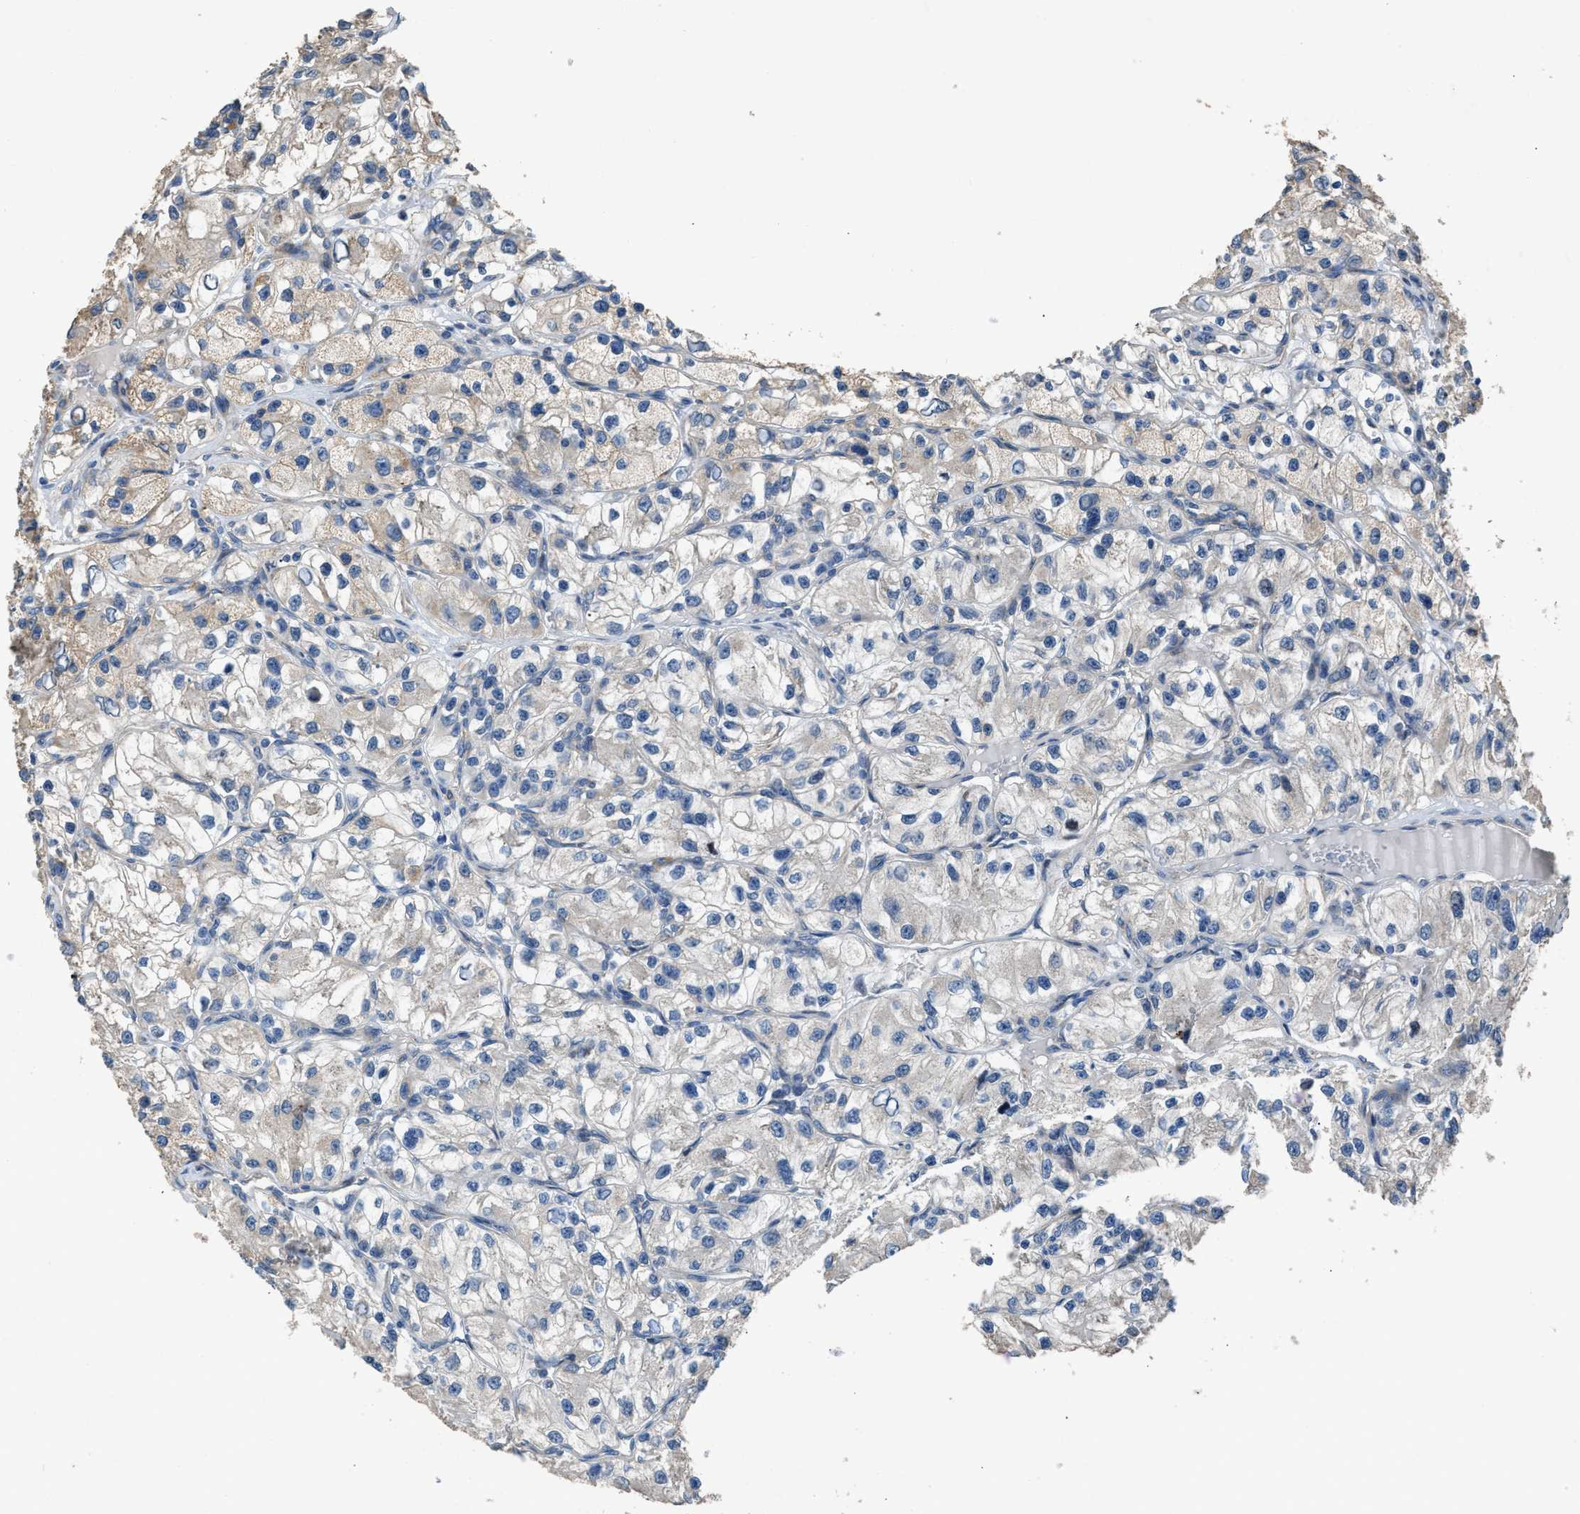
{"staining": {"intensity": "weak", "quantity": "25%-75%", "location": "cytoplasmic/membranous"}, "tissue": "renal cancer", "cell_type": "Tumor cells", "image_type": "cancer", "snomed": [{"axis": "morphology", "description": "Adenocarcinoma, NOS"}, {"axis": "topography", "description": "Kidney"}], "caption": "Immunohistochemical staining of renal cancer (adenocarcinoma) displays low levels of weak cytoplasmic/membranous staining in approximately 25%-75% of tumor cells.", "gene": "TMEM150A", "patient": {"sex": "female", "age": 57}}